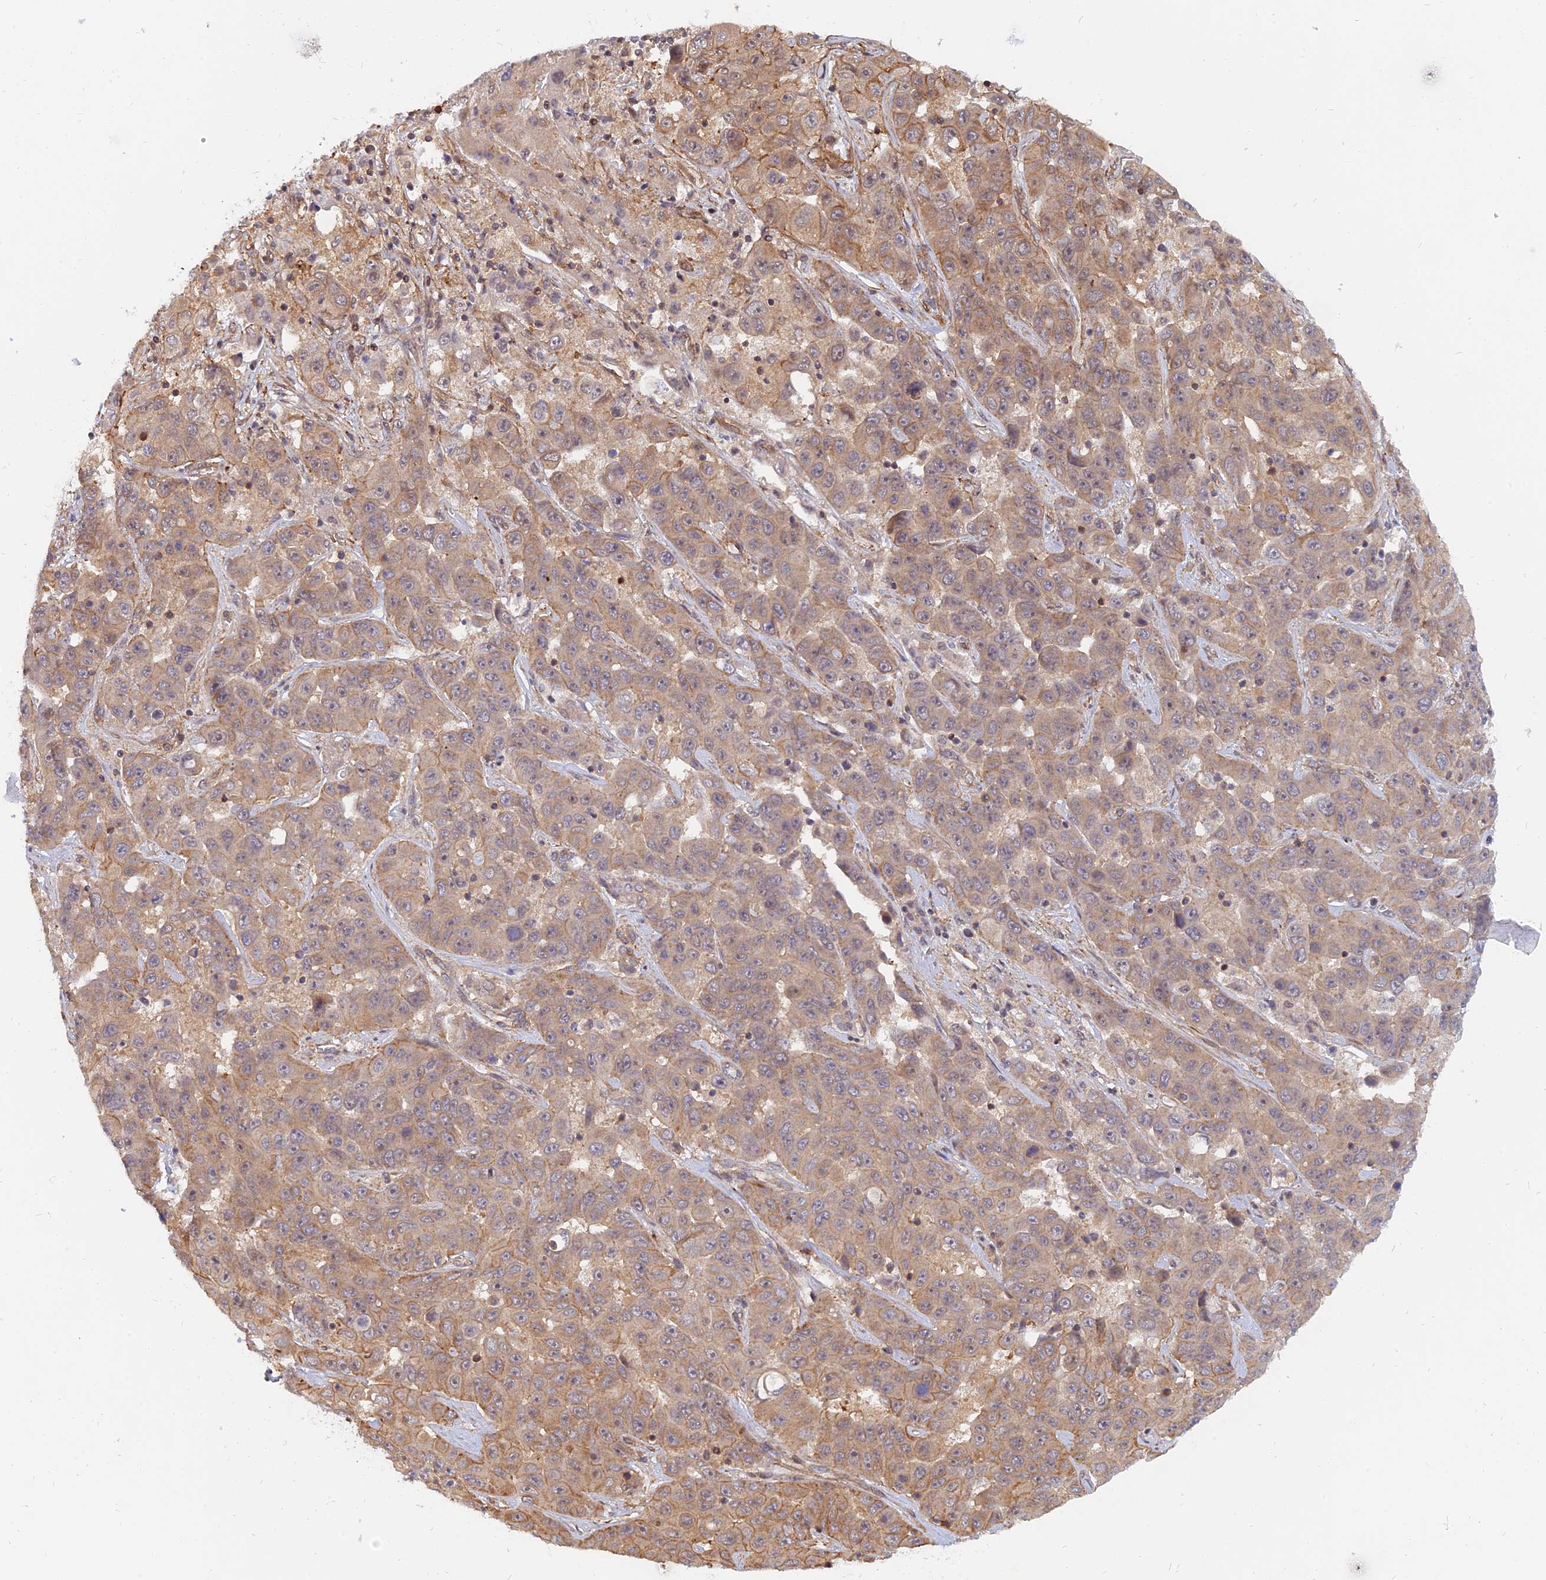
{"staining": {"intensity": "moderate", "quantity": "25%-75%", "location": "cytoplasmic/membranous"}, "tissue": "liver cancer", "cell_type": "Tumor cells", "image_type": "cancer", "snomed": [{"axis": "morphology", "description": "Cholangiocarcinoma"}, {"axis": "topography", "description": "Liver"}], "caption": "Tumor cells demonstrate medium levels of moderate cytoplasmic/membranous staining in approximately 25%-75% of cells in cholangiocarcinoma (liver). Immunohistochemistry stains the protein in brown and the nuclei are stained blue.", "gene": "WDR41", "patient": {"sex": "female", "age": 52}}